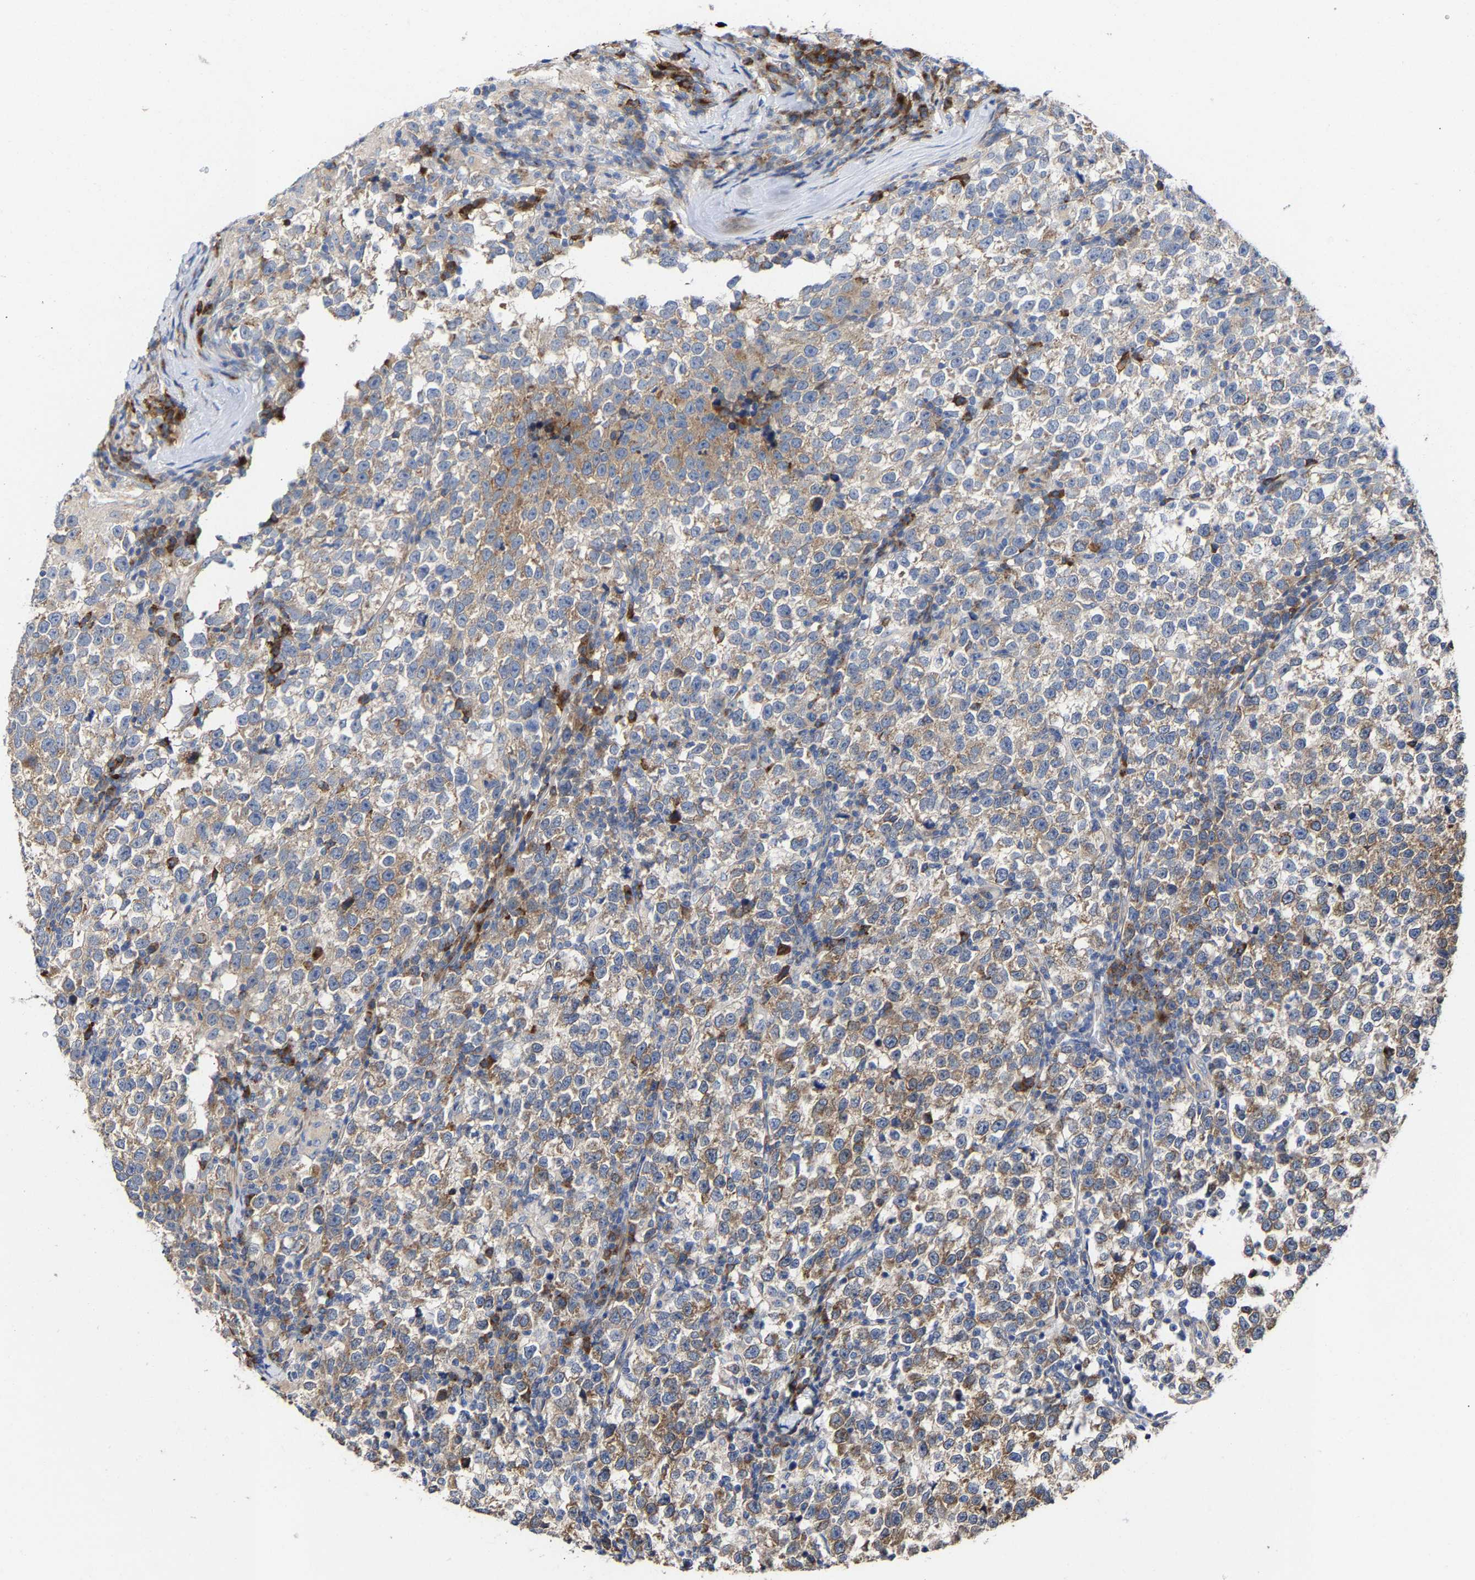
{"staining": {"intensity": "moderate", "quantity": "25%-75%", "location": "cytoplasmic/membranous"}, "tissue": "testis cancer", "cell_type": "Tumor cells", "image_type": "cancer", "snomed": [{"axis": "morphology", "description": "Normal tissue, NOS"}, {"axis": "morphology", "description": "Seminoma, NOS"}, {"axis": "topography", "description": "Testis"}], "caption": "Brown immunohistochemical staining in testis cancer displays moderate cytoplasmic/membranous staining in approximately 25%-75% of tumor cells.", "gene": "PPP1R15A", "patient": {"sex": "male", "age": 43}}